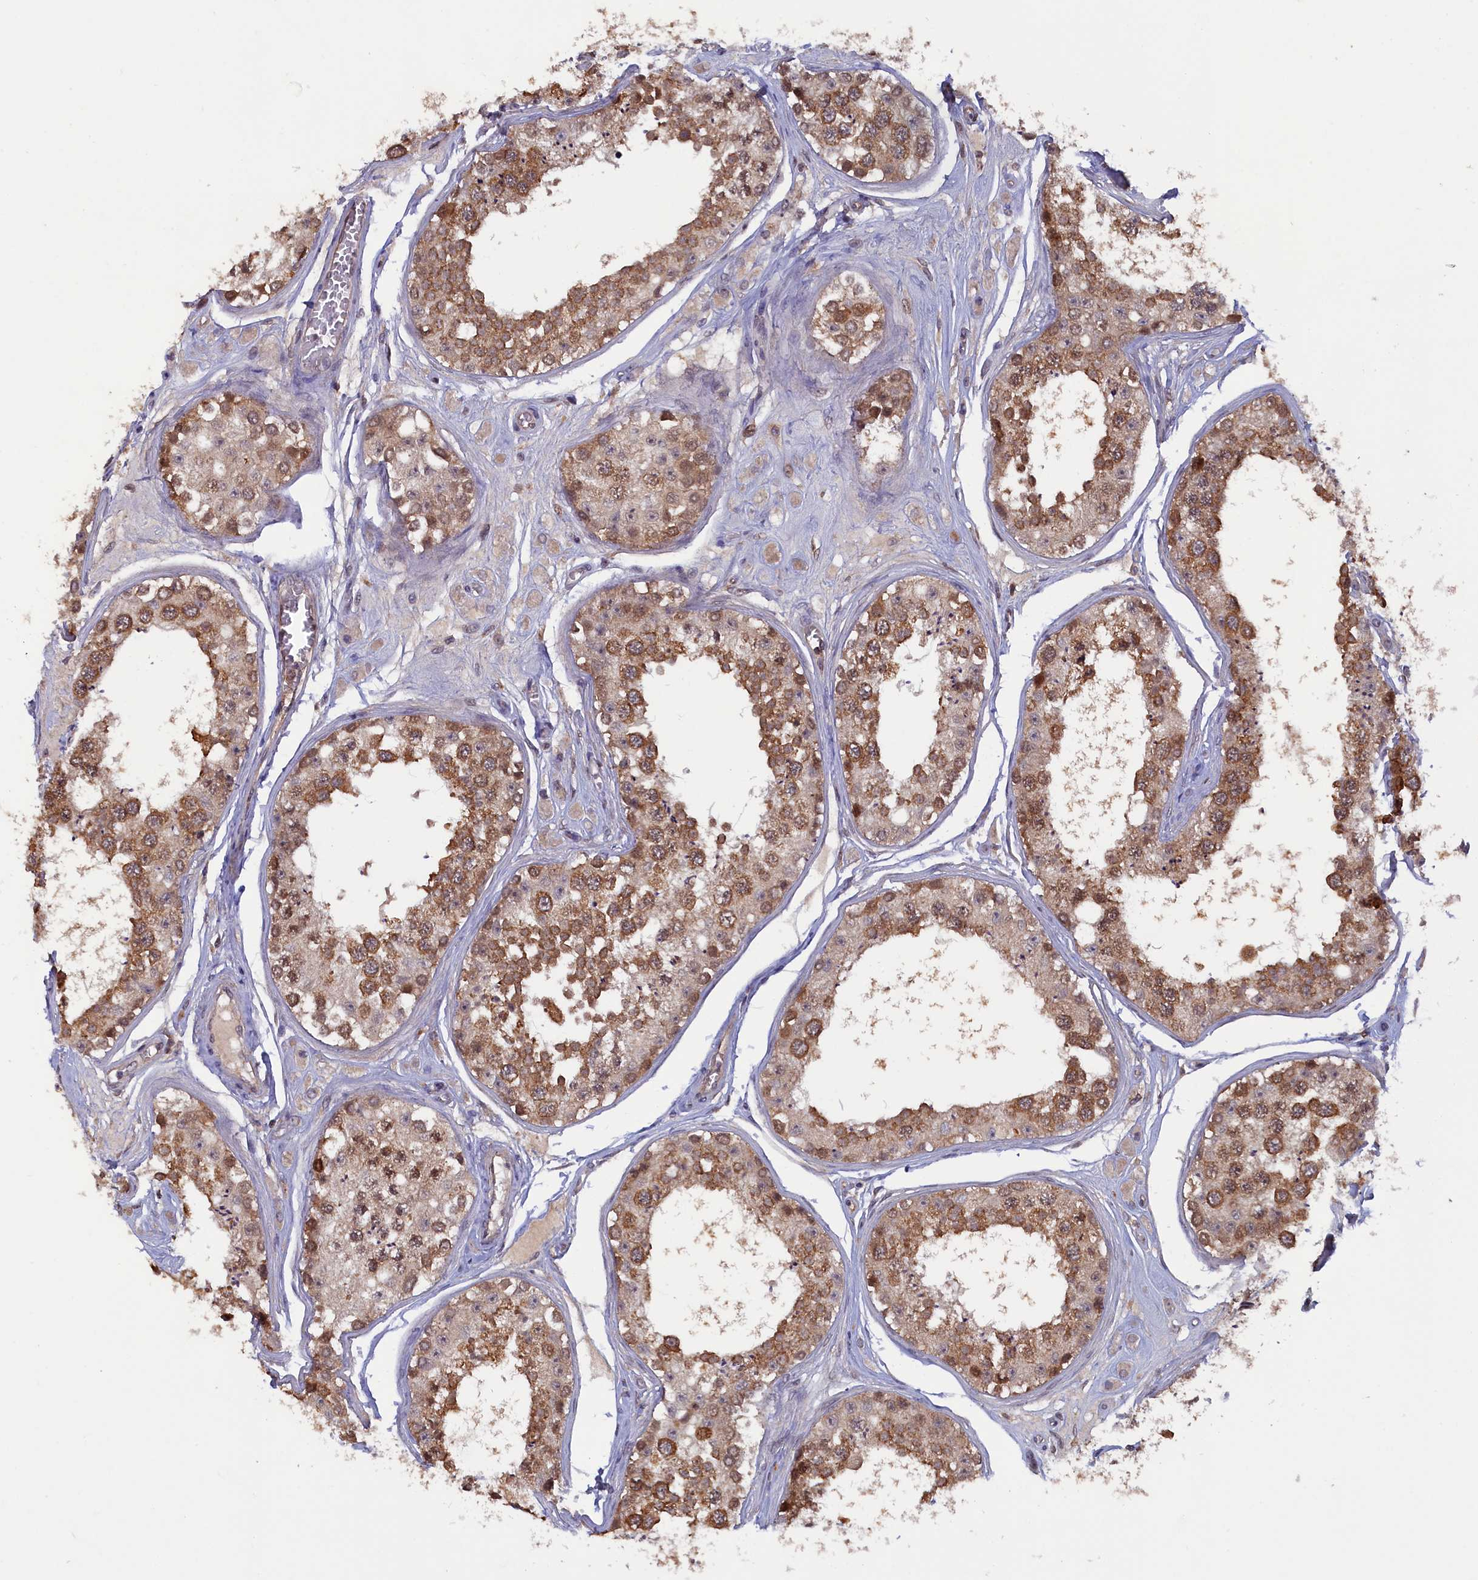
{"staining": {"intensity": "moderate", "quantity": ">75%", "location": "cytoplasmic/membranous,nuclear"}, "tissue": "testis", "cell_type": "Cells in seminiferous ducts", "image_type": "normal", "snomed": [{"axis": "morphology", "description": "Normal tissue, NOS"}, {"axis": "topography", "description": "Testis"}], "caption": "Cells in seminiferous ducts display moderate cytoplasmic/membranous,nuclear expression in approximately >75% of cells in benign testis.", "gene": "JPT2", "patient": {"sex": "male", "age": 25}}